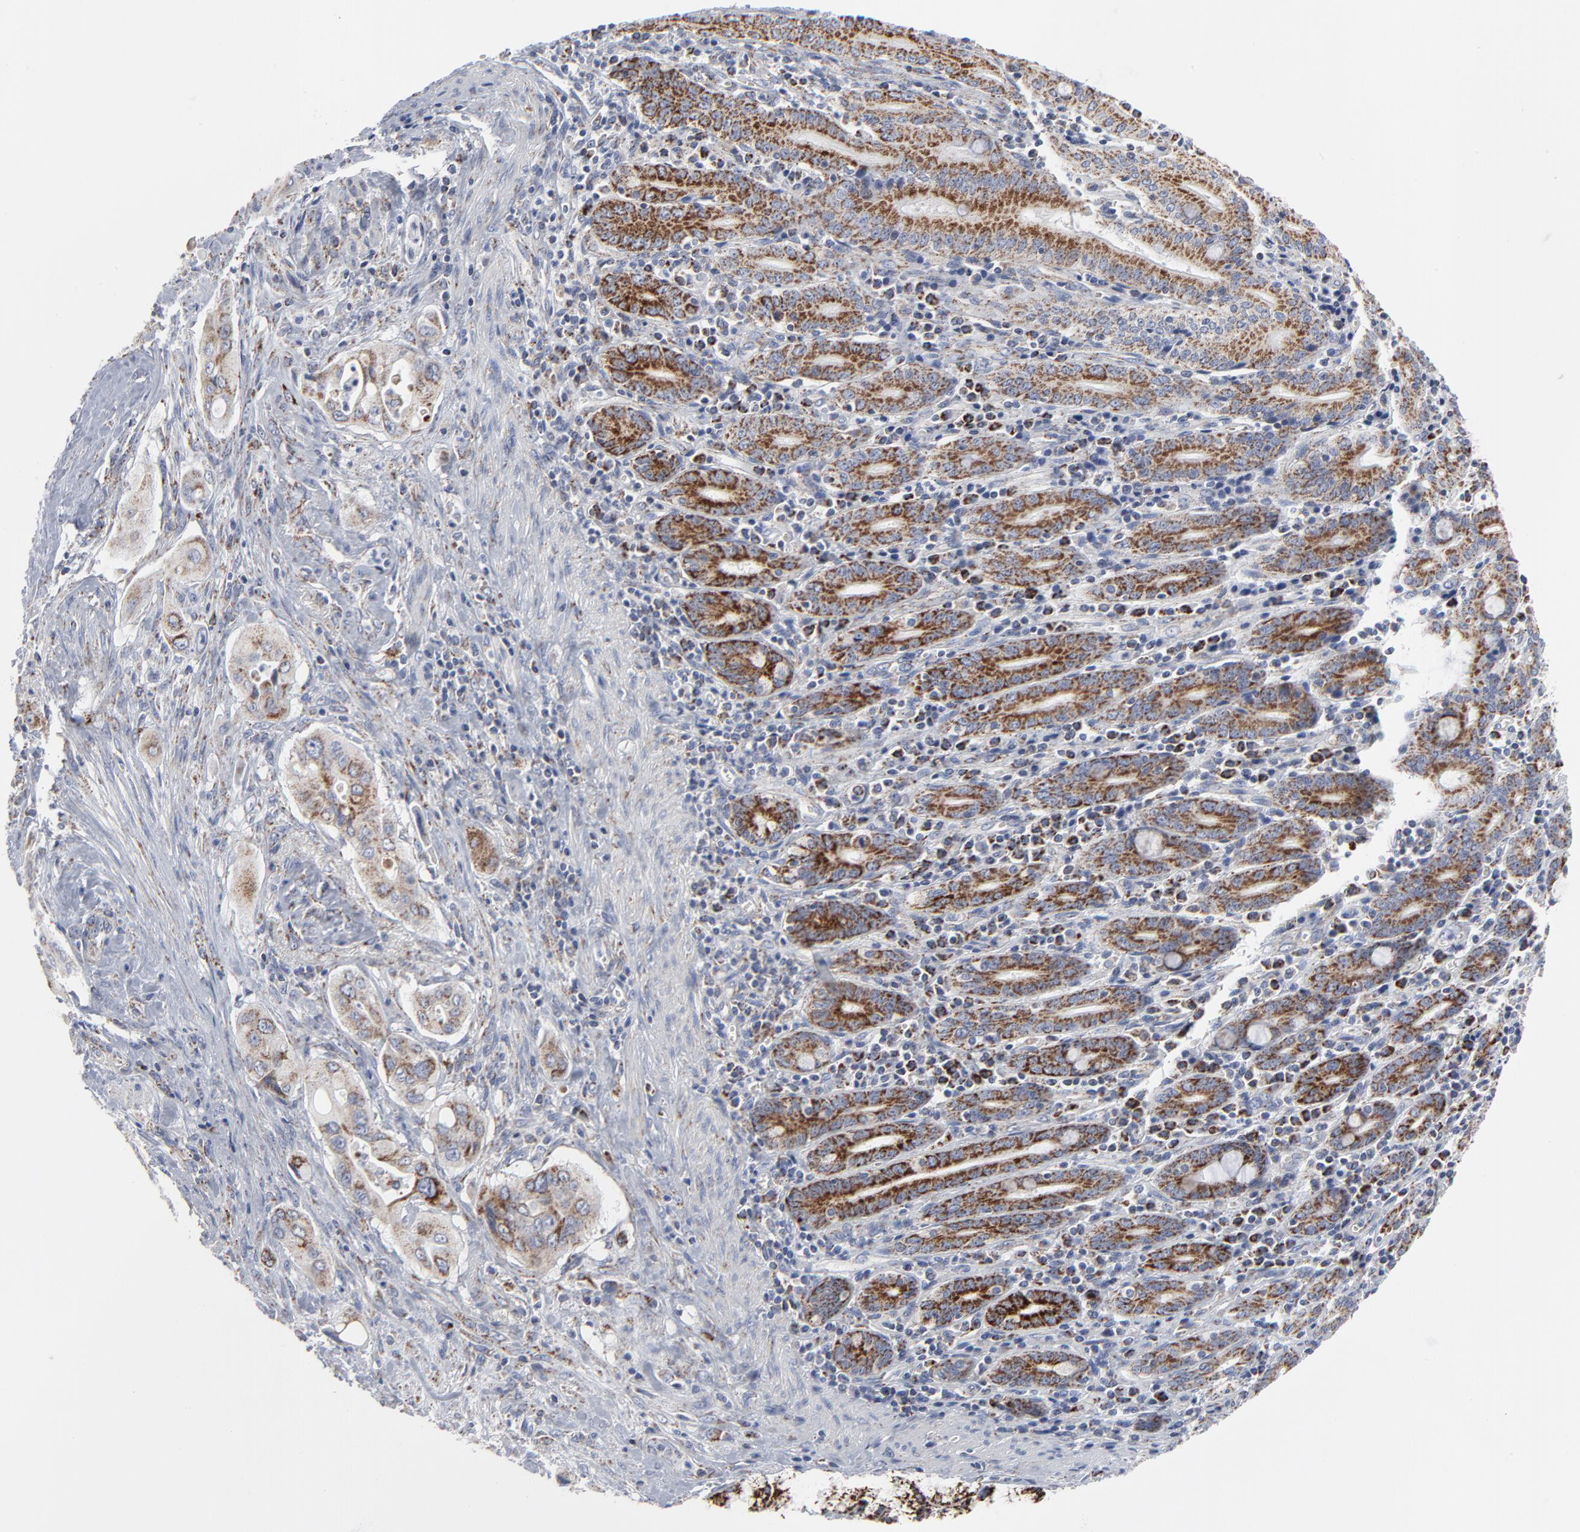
{"staining": {"intensity": "weak", "quantity": "<25%", "location": "cytoplasmic/membranous"}, "tissue": "pancreatic cancer", "cell_type": "Tumor cells", "image_type": "cancer", "snomed": [{"axis": "morphology", "description": "Adenocarcinoma, NOS"}, {"axis": "topography", "description": "Pancreas"}], "caption": "A micrograph of human pancreatic adenocarcinoma is negative for staining in tumor cells.", "gene": "TXNRD2", "patient": {"sex": "male", "age": 77}}